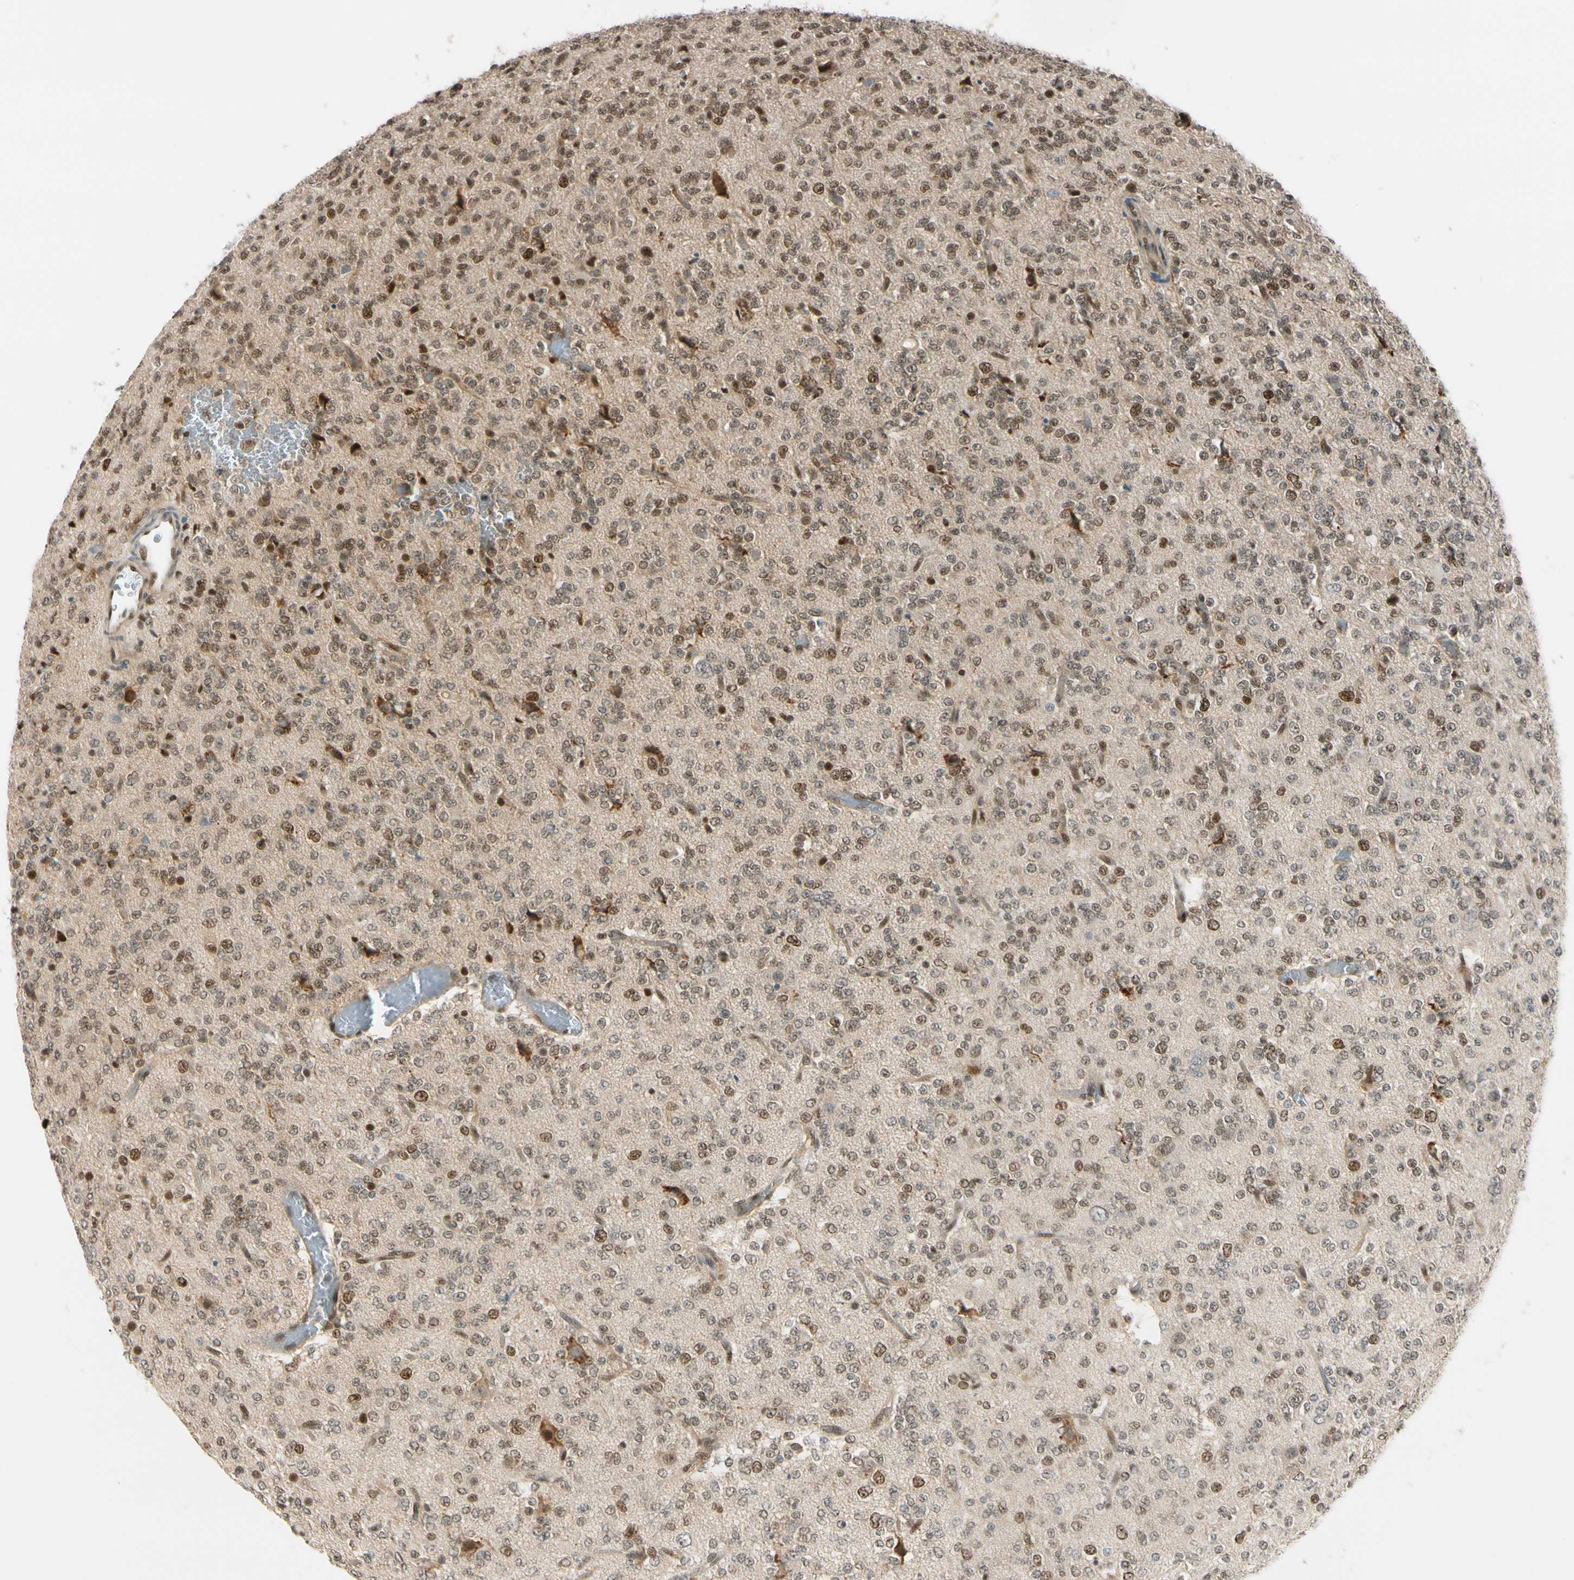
{"staining": {"intensity": "moderate", "quantity": ">75%", "location": "cytoplasmic/membranous,nuclear"}, "tissue": "glioma", "cell_type": "Tumor cells", "image_type": "cancer", "snomed": [{"axis": "morphology", "description": "Glioma, malignant, Low grade"}, {"axis": "topography", "description": "Brain"}], "caption": "This is a photomicrograph of IHC staining of malignant glioma (low-grade), which shows moderate positivity in the cytoplasmic/membranous and nuclear of tumor cells.", "gene": "DAXX", "patient": {"sex": "male", "age": 38}}